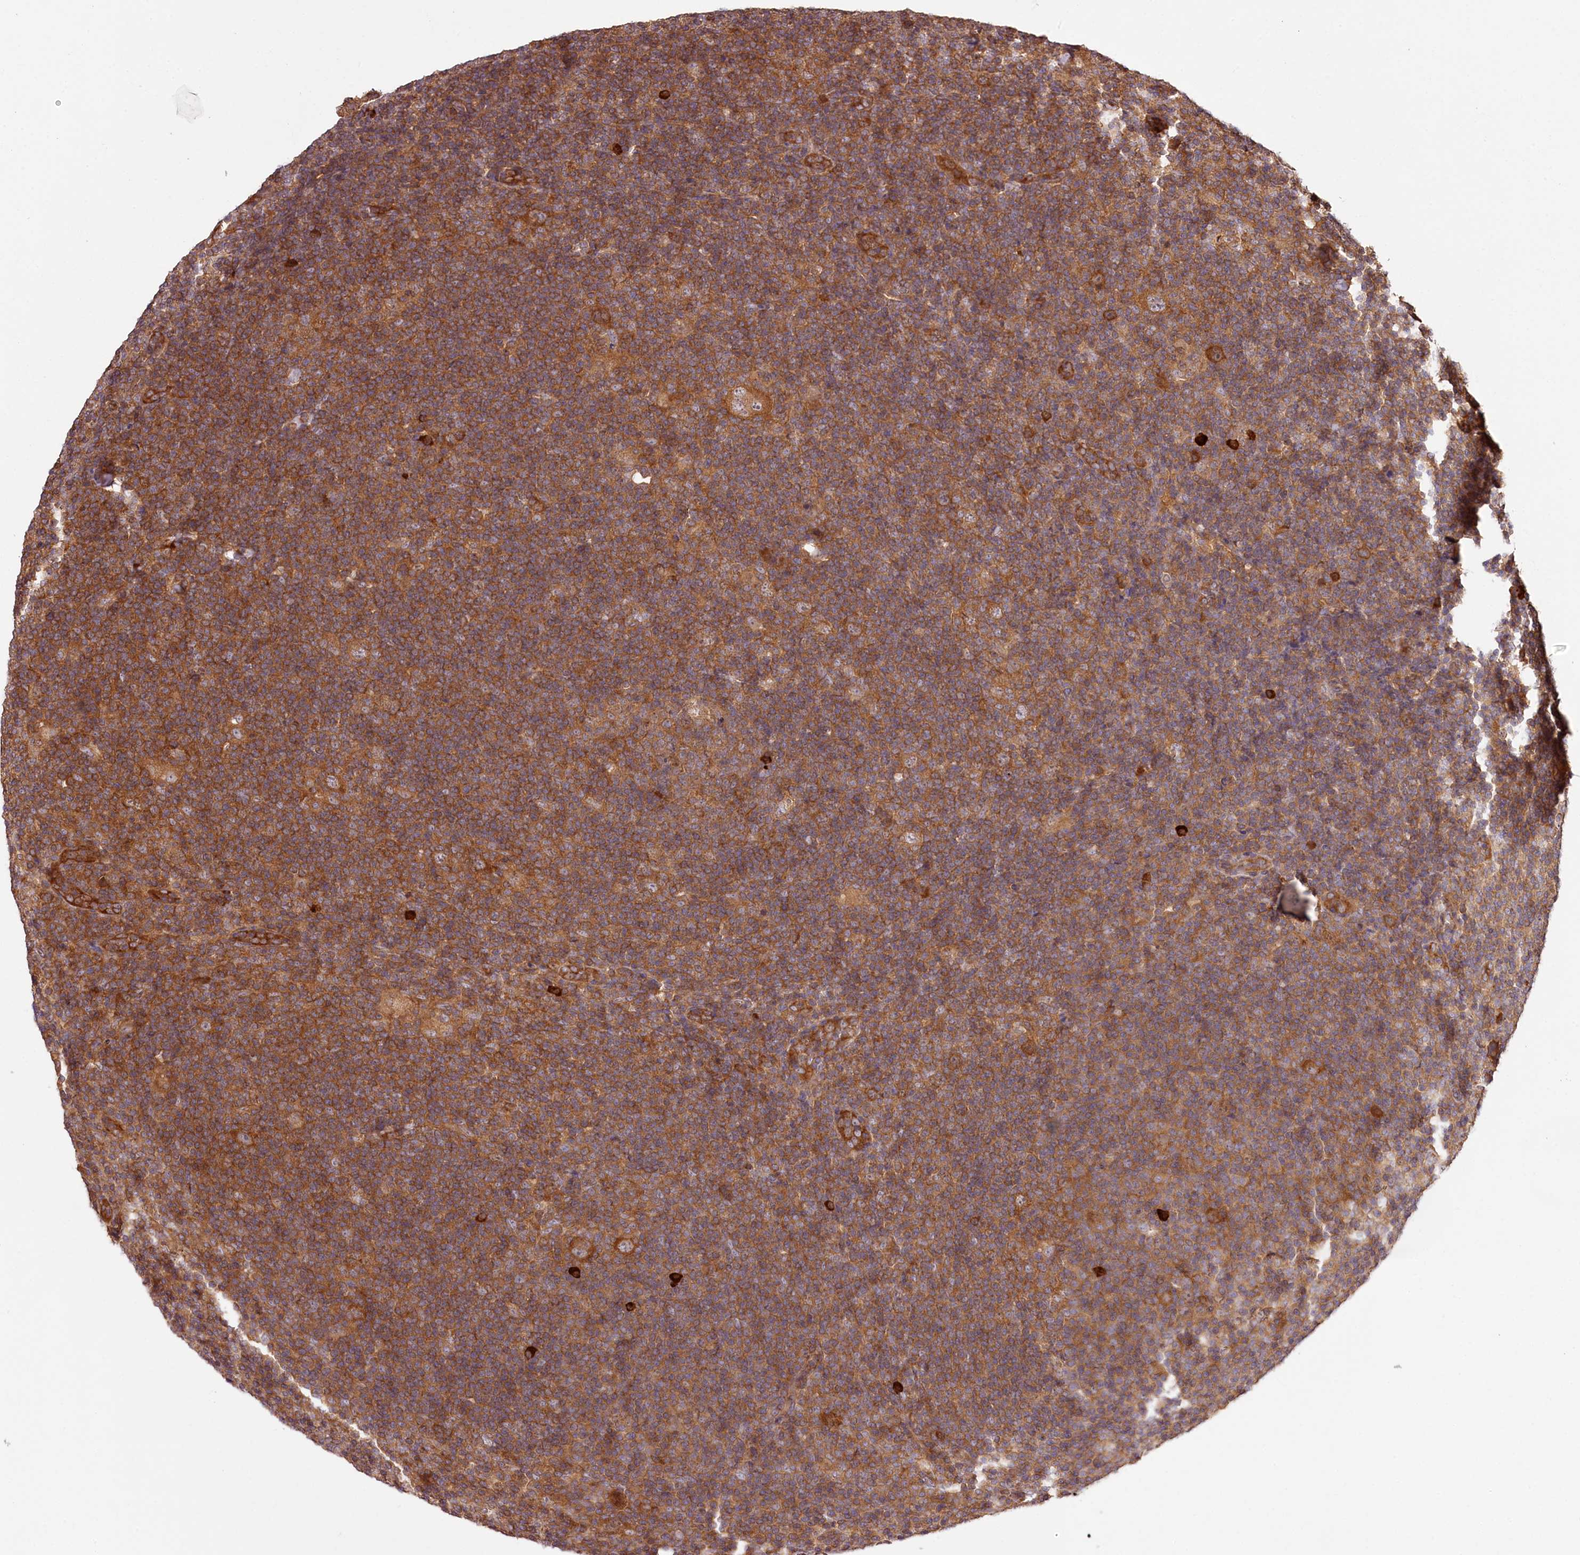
{"staining": {"intensity": "strong", "quantity": ">75%", "location": "cytoplasmic/membranous"}, "tissue": "lymphoma", "cell_type": "Tumor cells", "image_type": "cancer", "snomed": [{"axis": "morphology", "description": "Hodgkin's disease, NOS"}, {"axis": "topography", "description": "Lymph node"}], "caption": "IHC staining of lymphoma, which reveals high levels of strong cytoplasmic/membranous staining in approximately >75% of tumor cells indicating strong cytoplasmic/membranous protein staining. The staining was performed using DAB (brown) for protein detection and nuclei were counterstained in hematoxylin (blue).", "gene": "TARS1", "patient": {"sex": "female", "age": 57}}